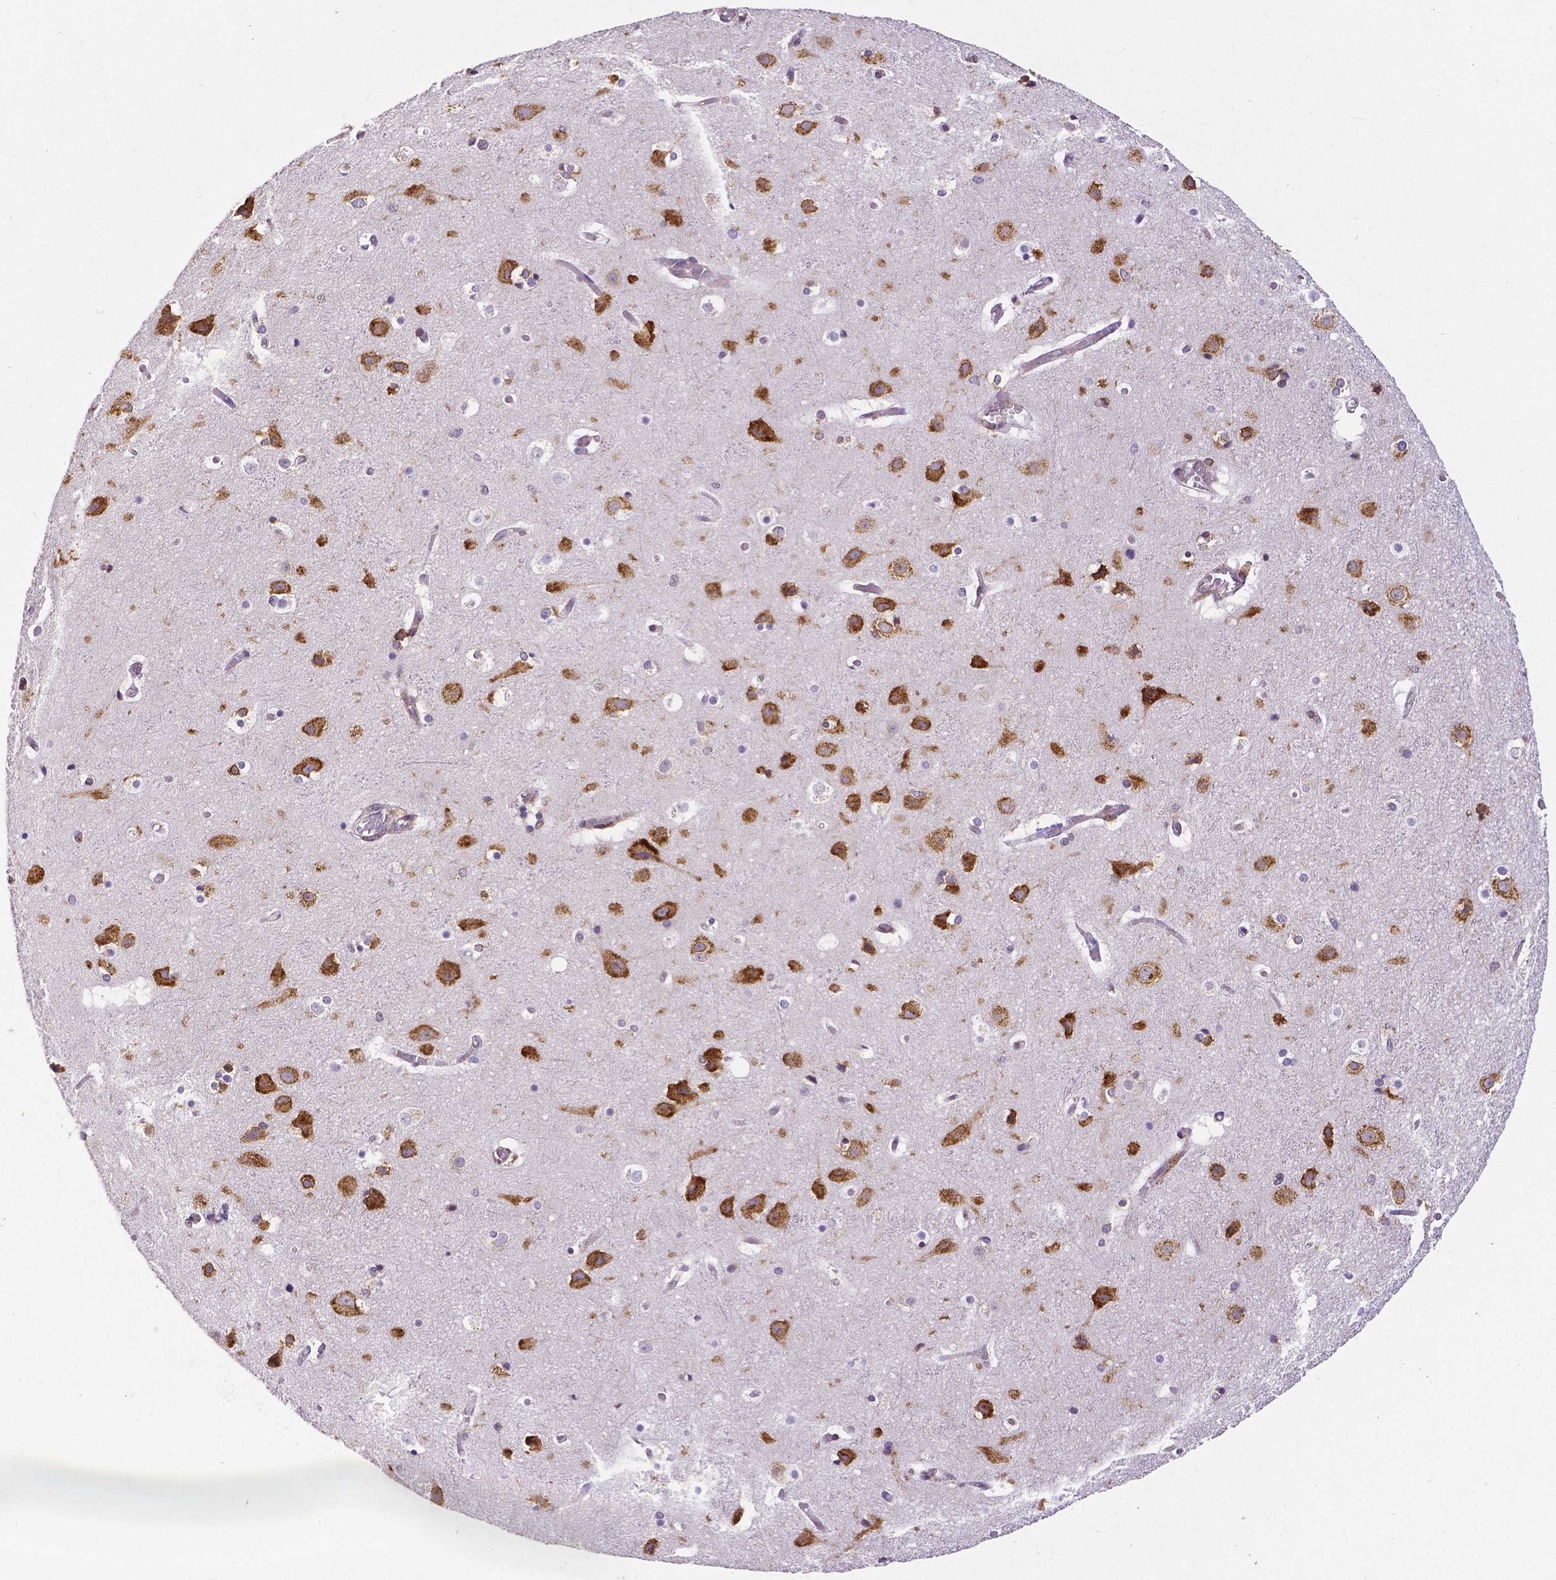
{"staining": {"intensity": "negative", "quantity": "none", "location": "none"}, "tissue": "cerebral cortex", "cell_type": "Endothelial cells", "image_type": "normal", "snomed": [{"axis": "morphology", "description": "Normal tissue, NOS"}, {"axis": "topography", "description": "Cerebral cortex"}], "caption": "Image shows no significant protein positivity in endothelial cells of benign cerebral cortex. (DAB IHC, high magnification).", "gene": "MTDH", "patient": {"sex": "female", "age": 52}}